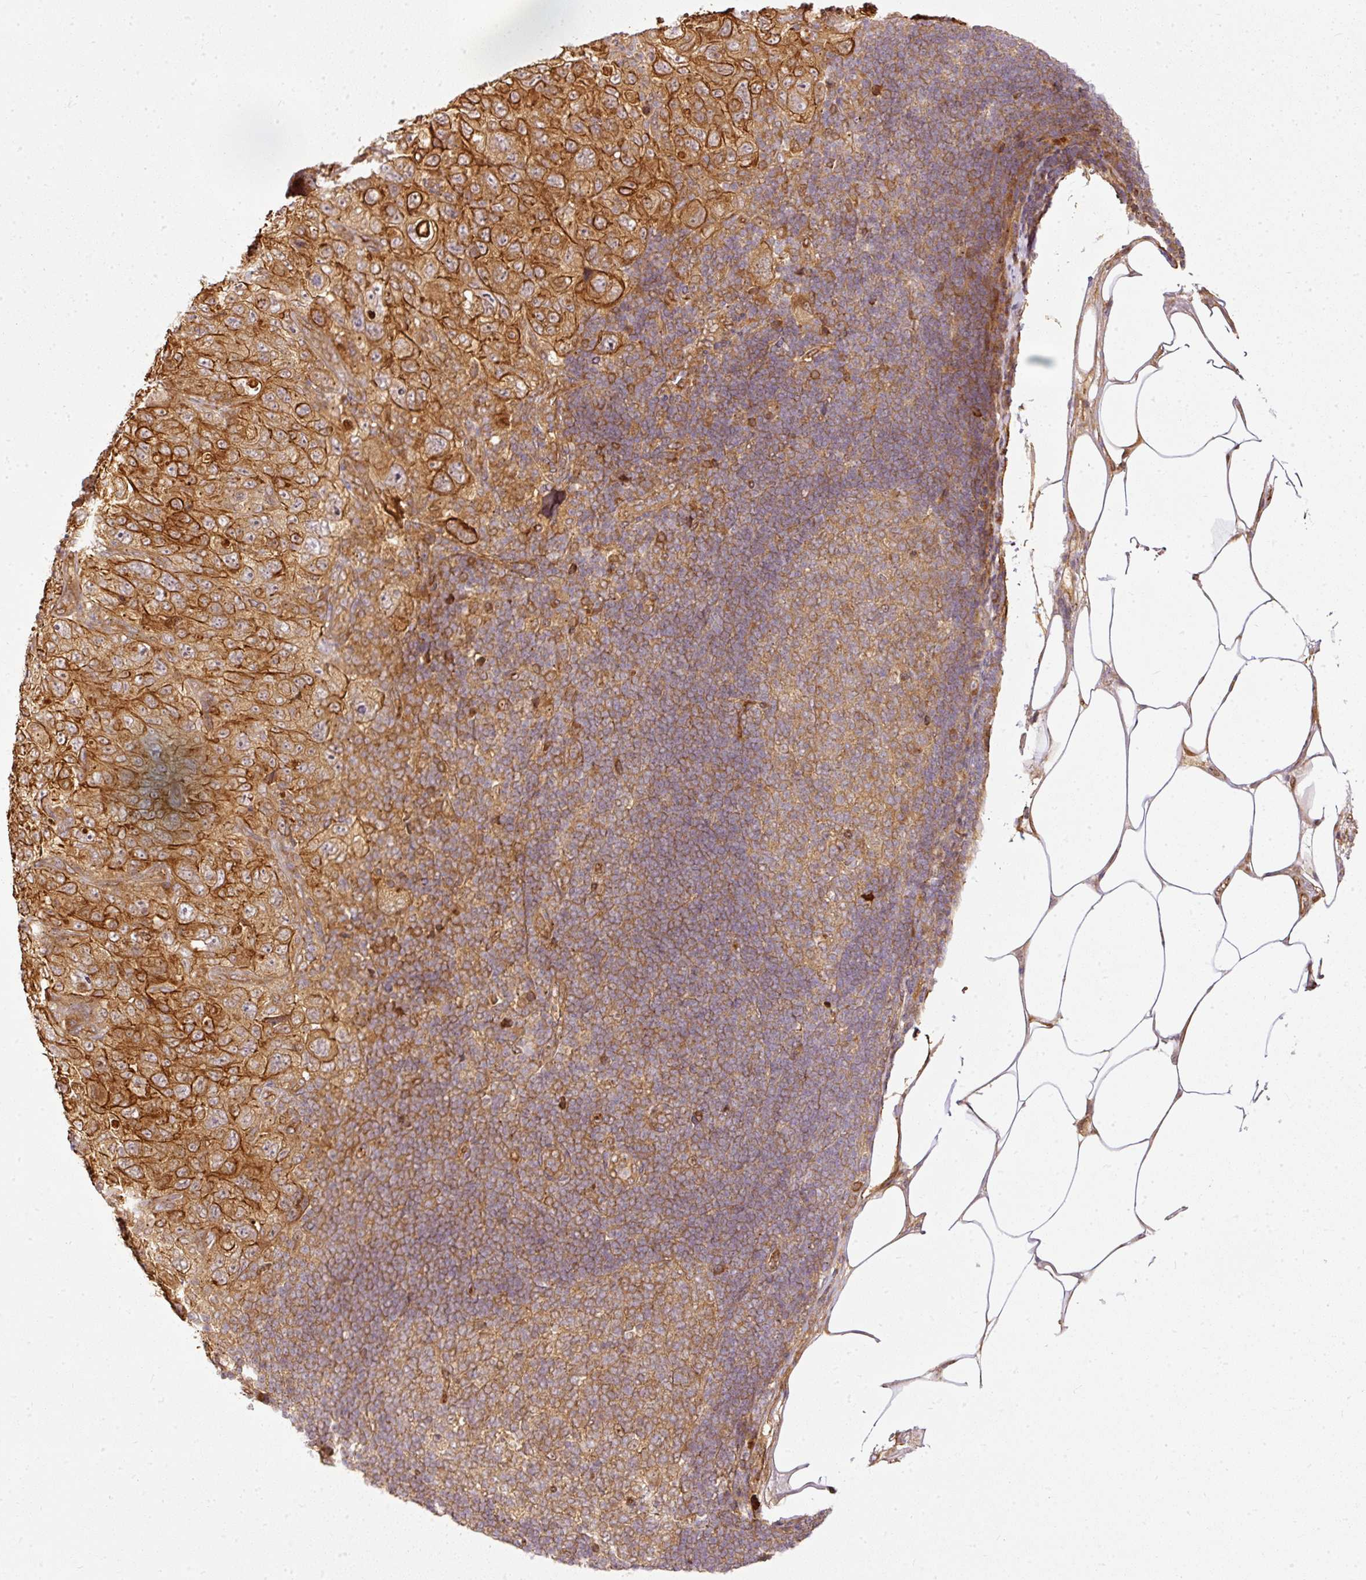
{"staining": {"intensity": "strong", "quantity": ">75%", "location": "cytoplasmic/membranous"}, "tissue": "pancreatic cancer", "cell_type": "Tumor cells", "image_type": "cancer", "snomed": [{"axis": "morphology", "description": "Adenocarcinoma, NOS"}, {"axis": "topography", "description": "Pancreas"}], "caption": "The photomicrograph shows a brown stain indicating the presence of a protein in the cytoplasmic/membranous of tumor cells in adenocarcinoma (pancreatic).", "gene": "MIF4GD", "patient": {"sex": "male", "age": 68}}